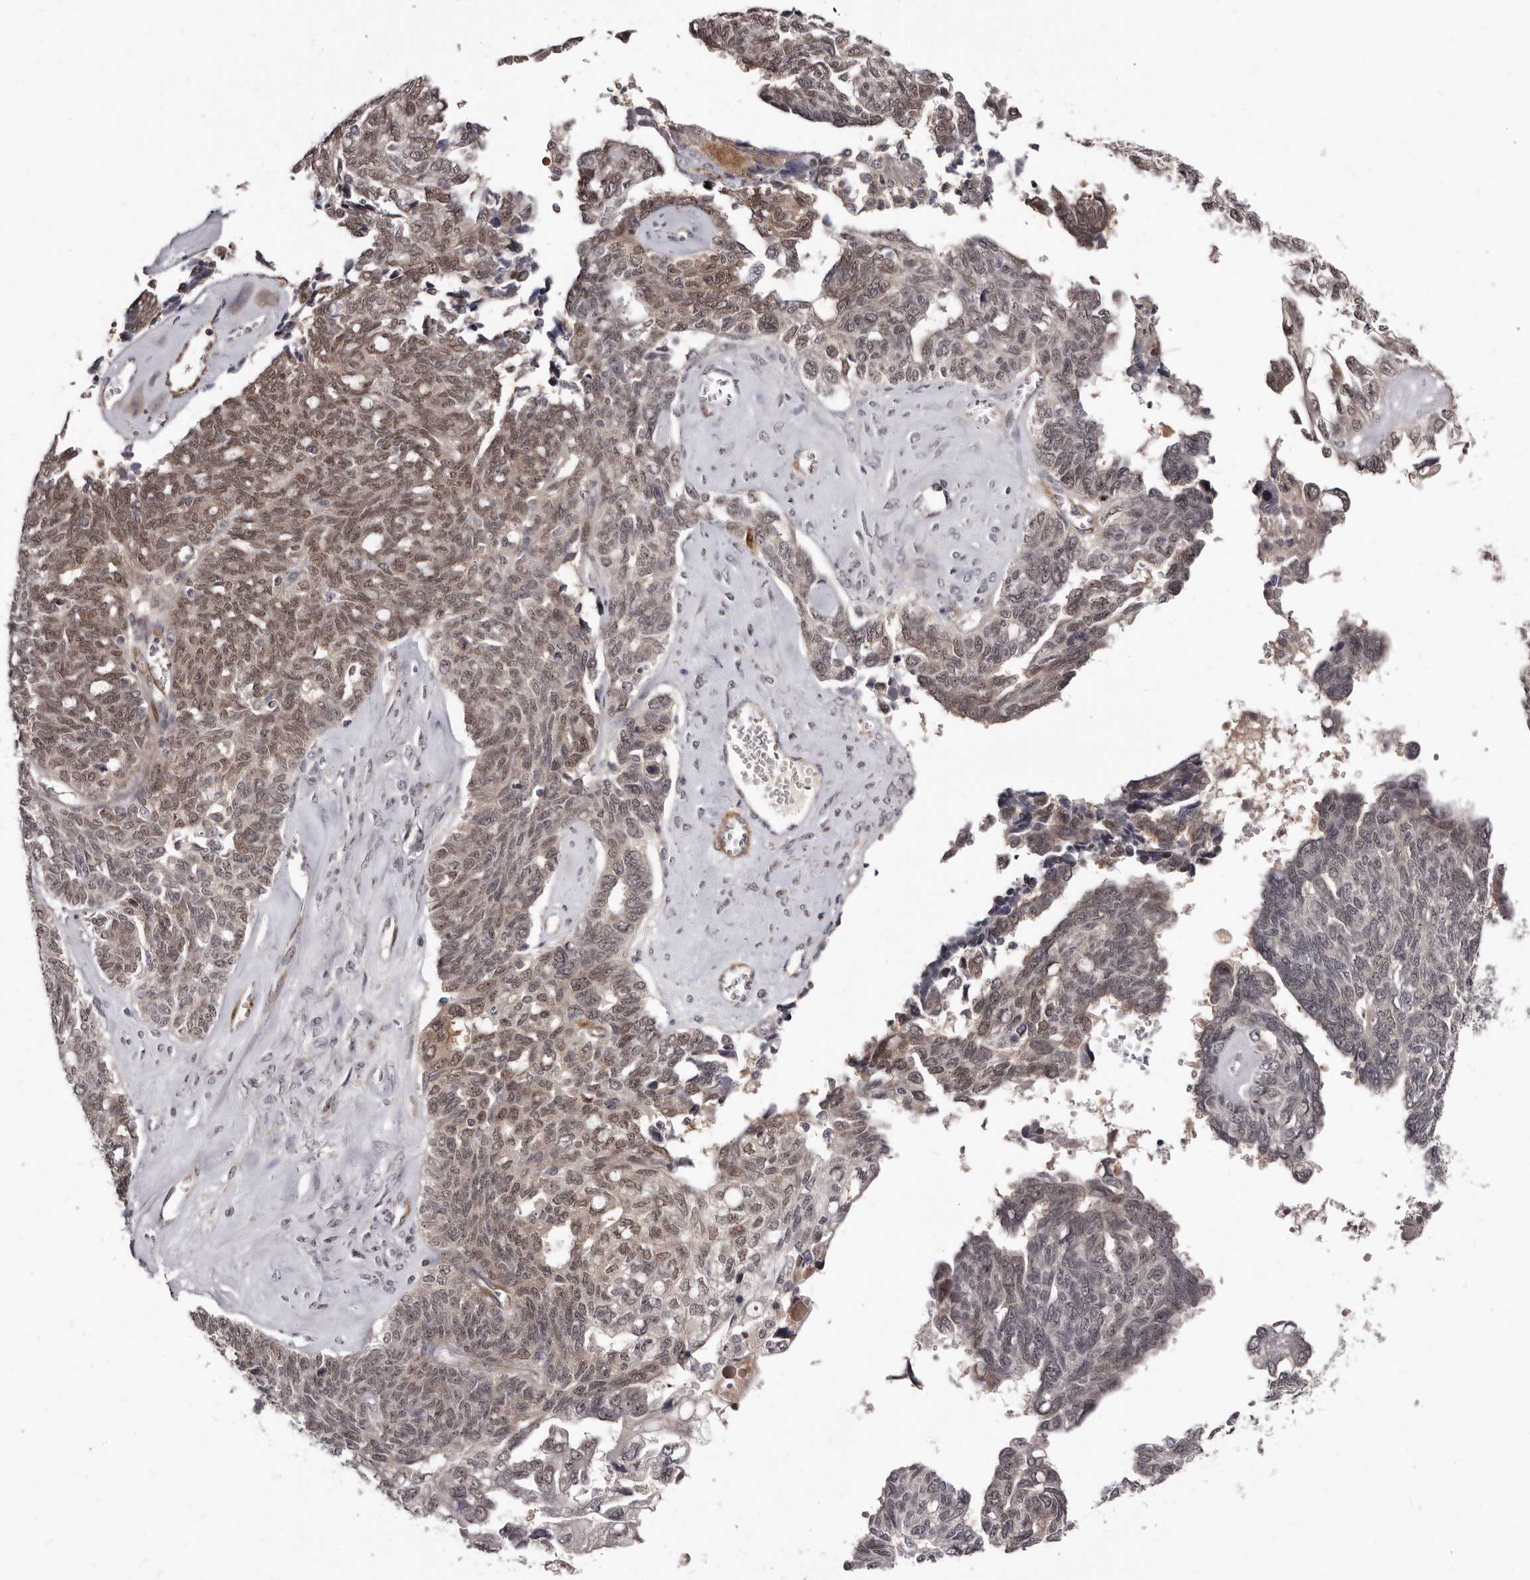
{"staining": {"intensity": "moderate", "quantity": ">75%", "location": "nuclear"}, "tissue": "ovarian cancer", "cell_type": "Tumor cells", "image_type": "cancer", "snomed": [{"axis": "morphology", "description": "Cystadenocarcinoma, serous, NOS"}, {"axis": "topography", "description": "Ovary"}], "caption": "Tumor cells demonstrate medium levels of moderate nuclear positivity in about >75% of cells in human ovarian serous cystadenocarcinoma.", "gene": "PHF20L1", "patient": {"sex": "female", "age": 79}}